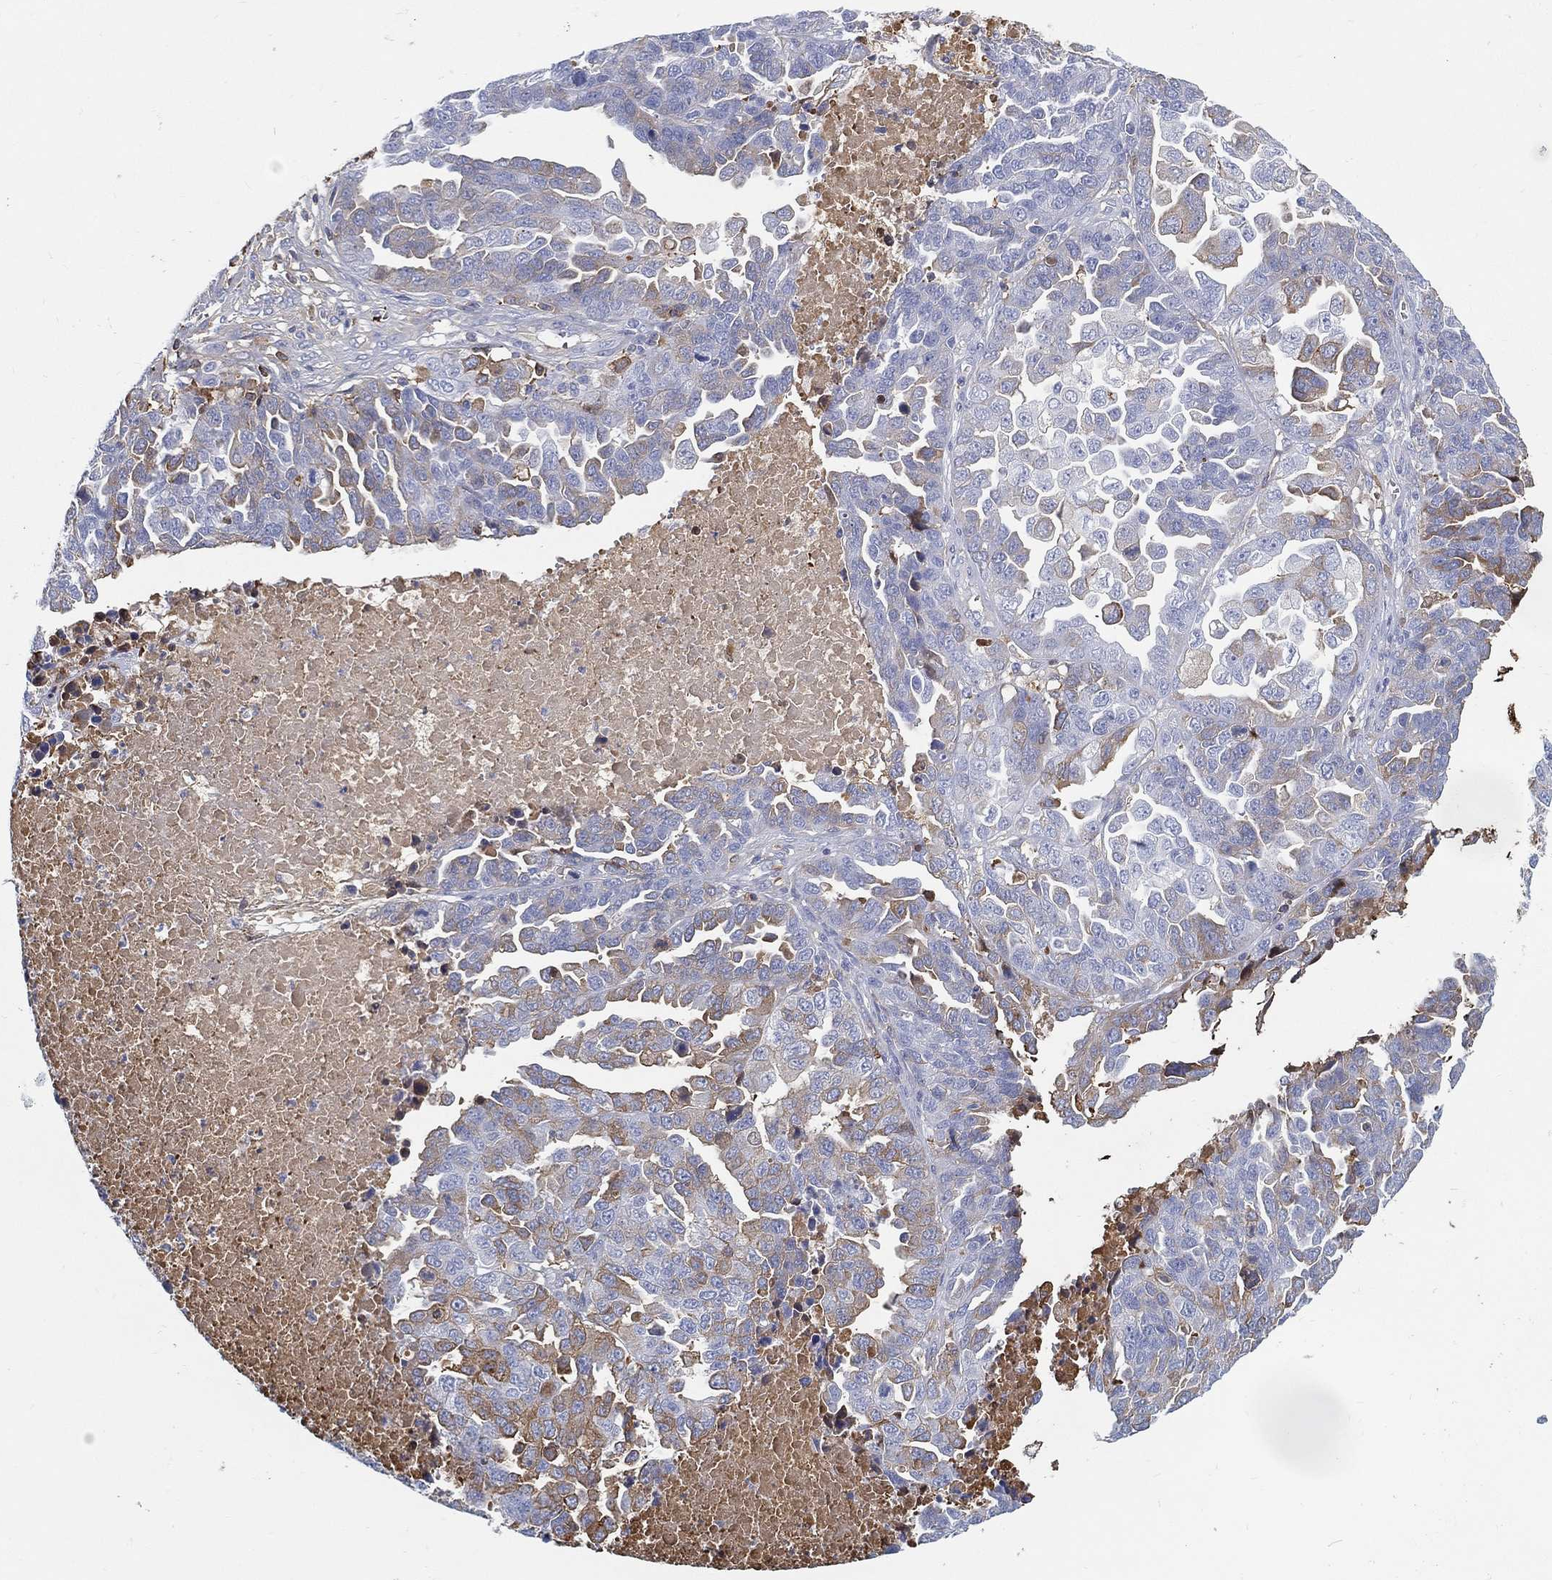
{"staining": {"intensity": "weak", "quantity": "<25%", "location": "cytoplasmic/membranous"}, "tissue": "ovarian cancer", "cell_type": "Tumor cells", "image_type": "cancer", "snomed": [{"axis": "morphology", "description": "Cystadenocarcinoma, serous, NOS"}, {"axis": "topography", "description": "Ovary"}], "caption": "Serous cystadenocarcinoma (ovarian) stained for a protein using immunohistochemistry (IHC) exhibits no staining tumor cells.", "gene": "IFNB1", "patient": {"sex": "female", "age": 87}}